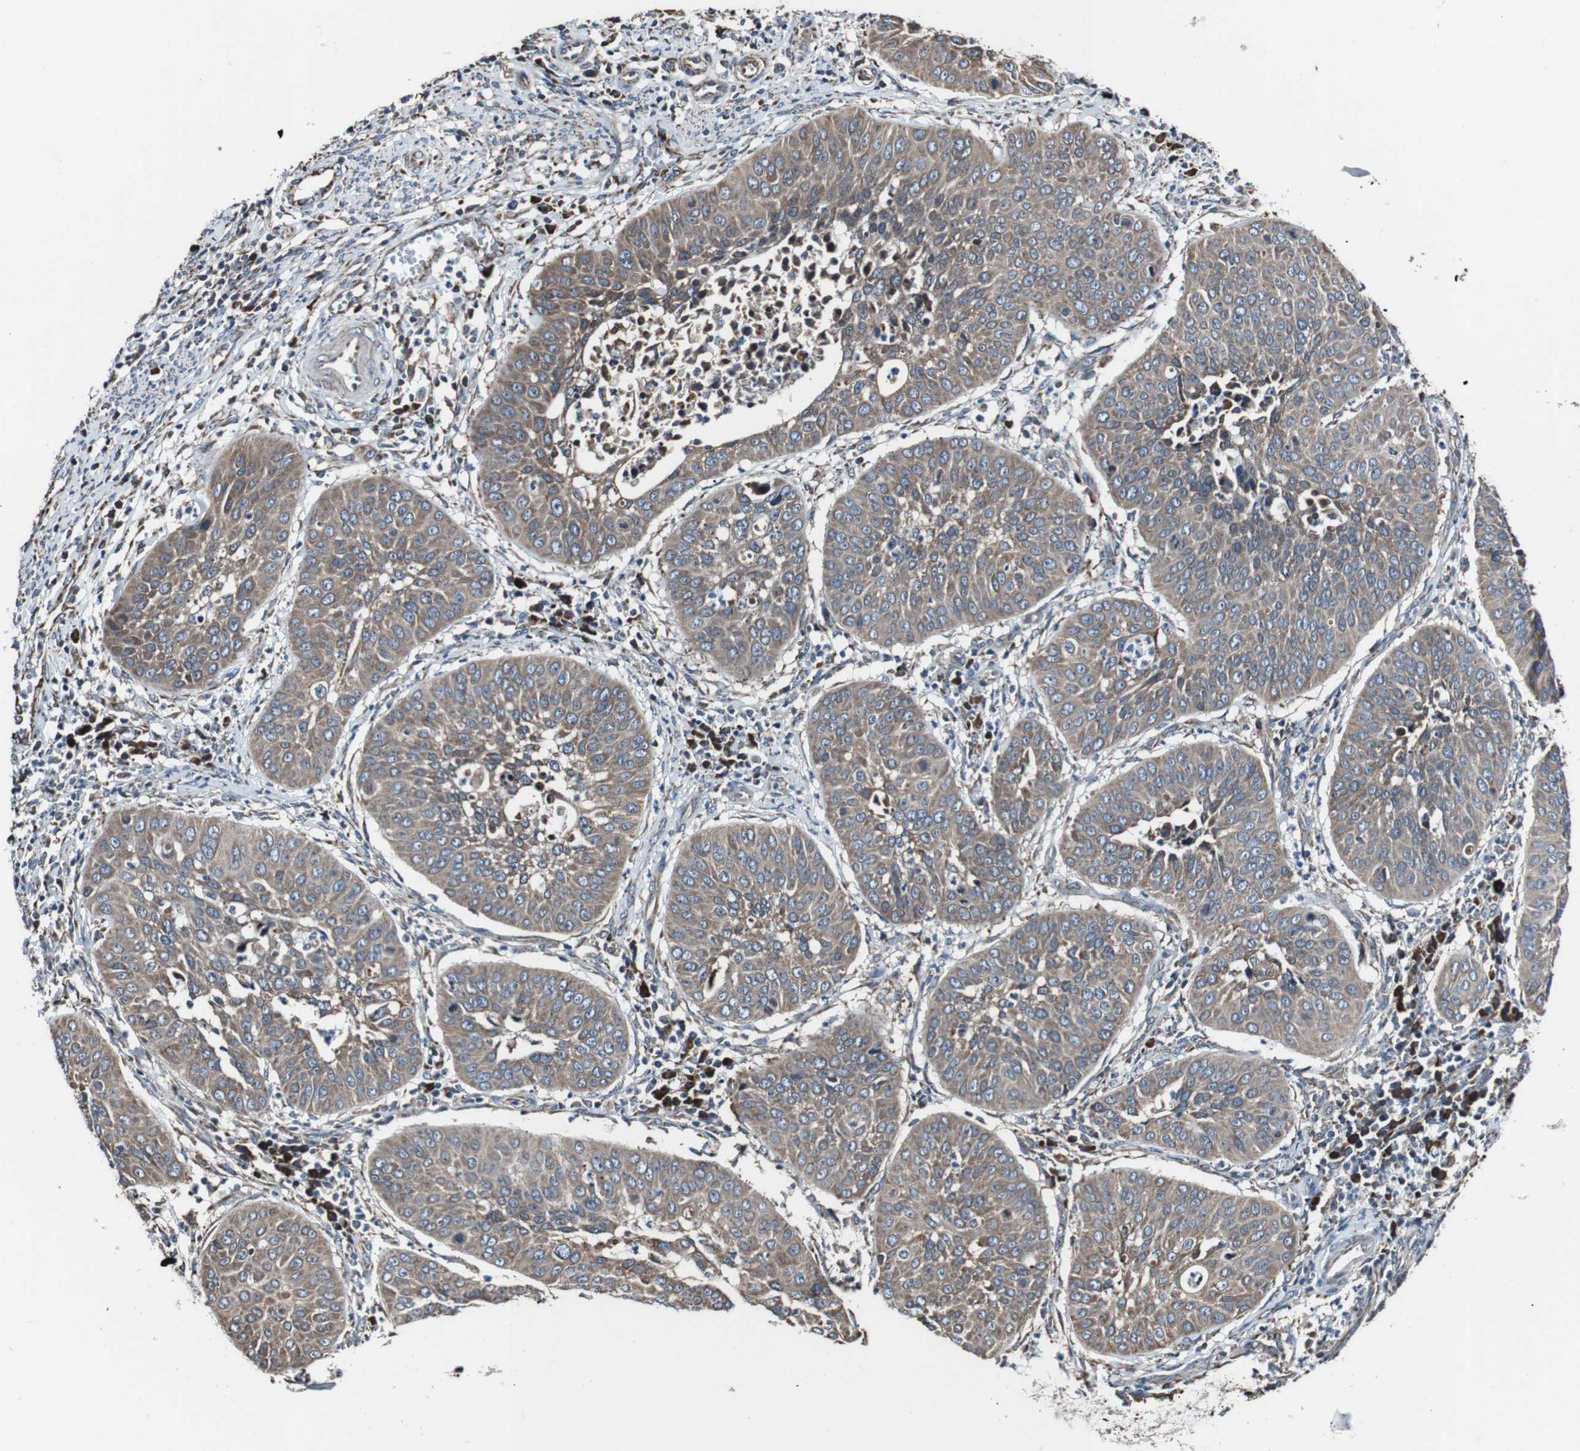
{"staining": {"intensity": "weak", "quantity": ">75%", "location": "cytoplasmic/membranous"}, "tissue": "cervical cancer", "cell_type": "Tumor cells", "image_type": "cancer", "snomed": [{"axis": "morphology", "description": "Normal tissue, NOS"}, {"axis": "morphology", "description": "Squamous cell carcinoma, NOS"}, {"axis": "topography", "description": "Cervix"}], "caption": "A brown stain labels weak cytoplasmic/membranous expression of a protein in human cervical cancer (squamous cell carcinoma) tumor cells. (DAB (3,3'-diaminobenzidine) IHC with brightfield microscopy, high magnification).", "gene": "CISD2", "patient": {"sex": "female", "age": 39}}